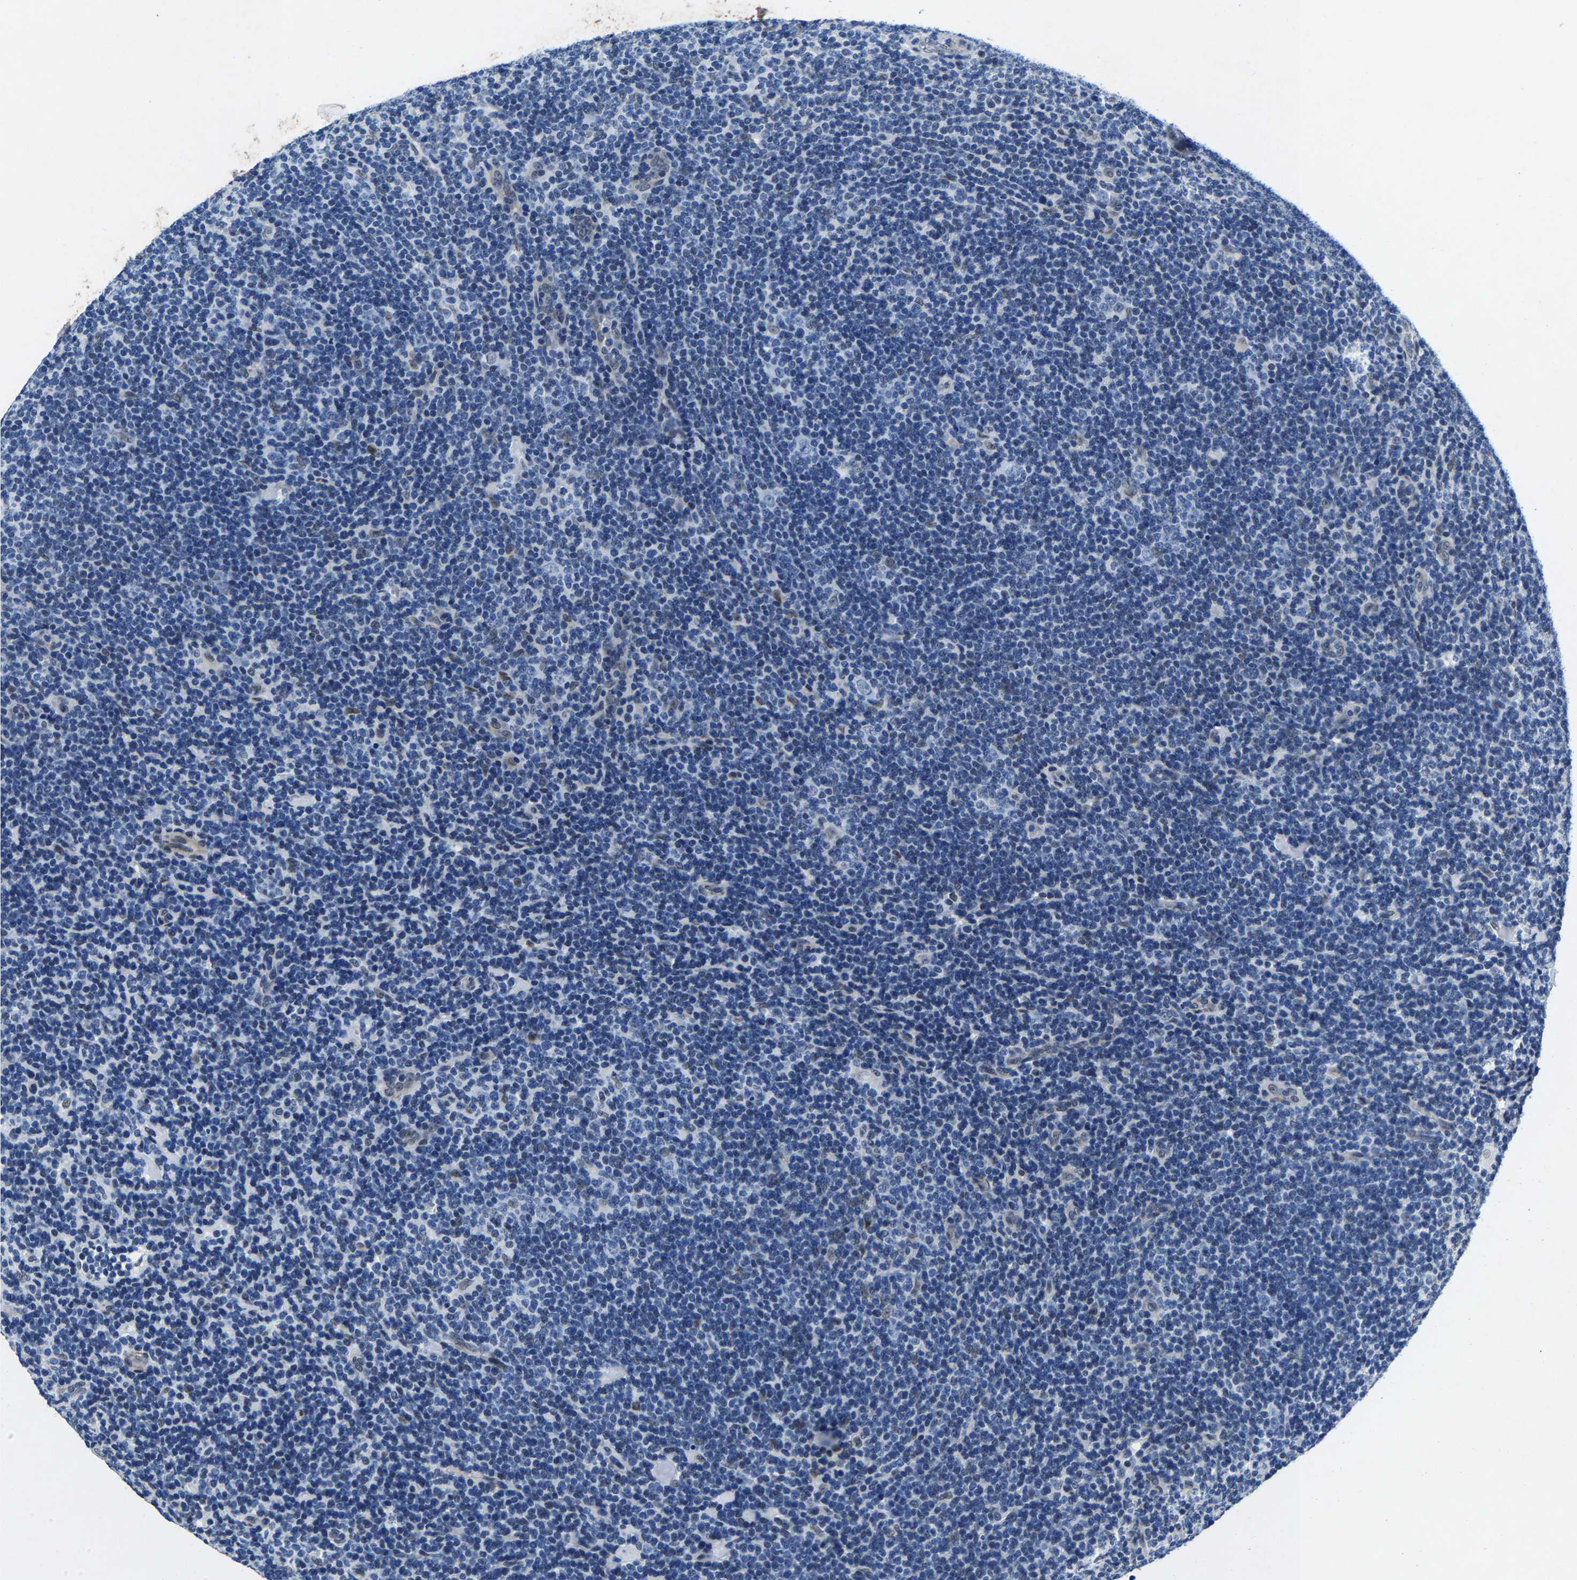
{"staining": {"intensity": "negative", "quantity": "none", "location": "none"}, "tissue": "lymphoma", "cell_type": "Tumor cells", "image_type": "cancer", "snomed": [{"axis": "morphology", "description": "Hodgkin's disease, NOS"}, {"axis": "topography", "description": "Lymph node"}], "caption": "High magnification brightfield microscopy of Hodgkin's disease stained with DAB (brown) and counterstained with hematoxylin (blue): tumor cells show no significant expression.", "gene": "UBN2", "patient": {"sex": "female", "age": 57}}